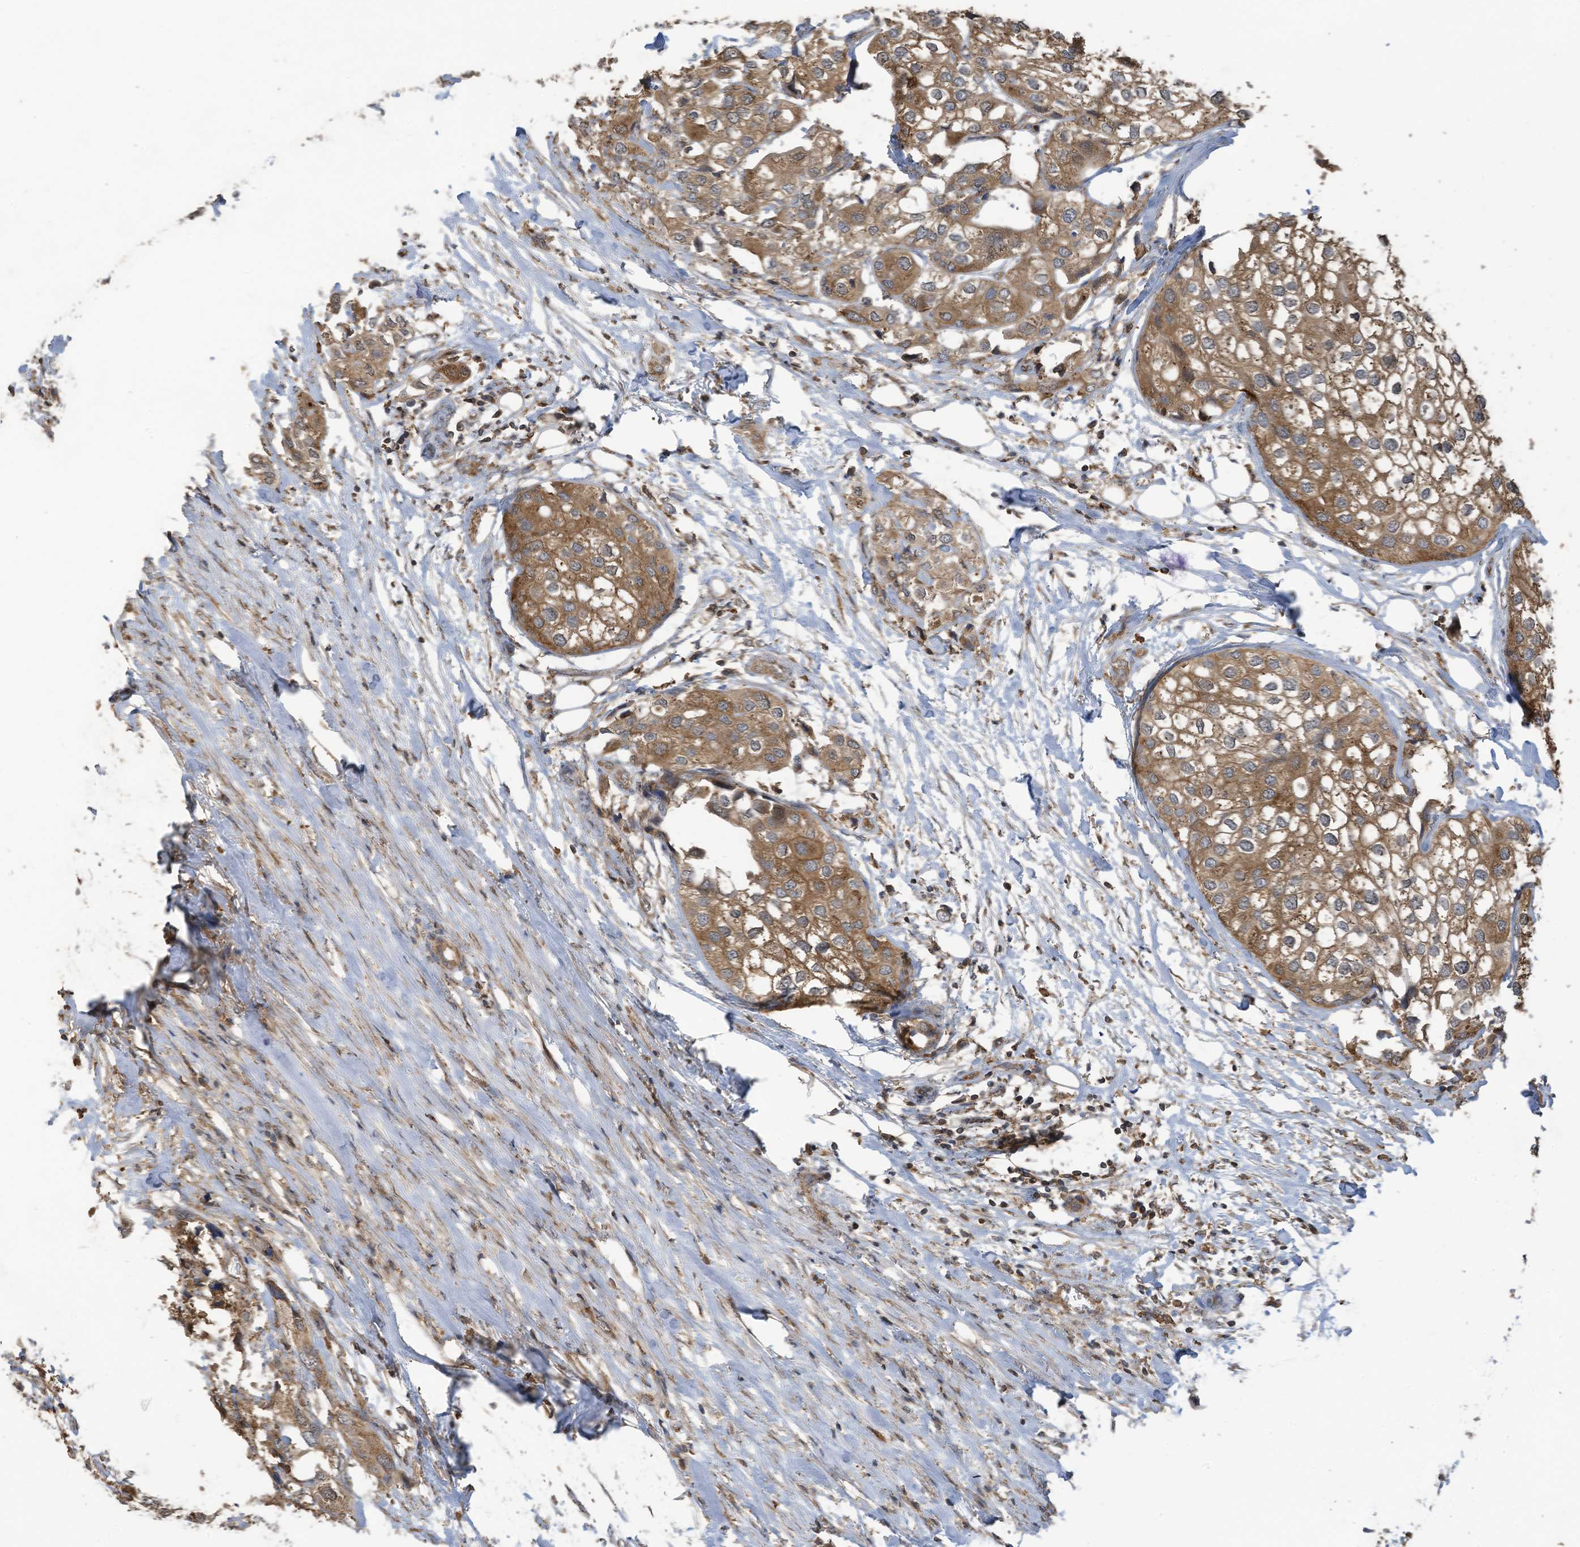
{"staining": {"intensity": "moderate", "quantity": ">75%", "location": "cytoplasmic/membranous"}, "tissue": "urothelial cancer", "cell_type": "Tumor cells", "image_type": "cancer", "snomed": [{"axis": "morphology", "description": "Urothelial carcinoma, High grade"}, {"axis": "topography", "description": "Urinary bladder"}], "caption": "The histopathology image exhibits staining of urothelial carcinoma (high-grade), revealing moderate cytoplasmic/membranous protein staining (brown color) within tumor cells.", "gene": "COX10", "patient": {"sex": "male", "age": 64}}